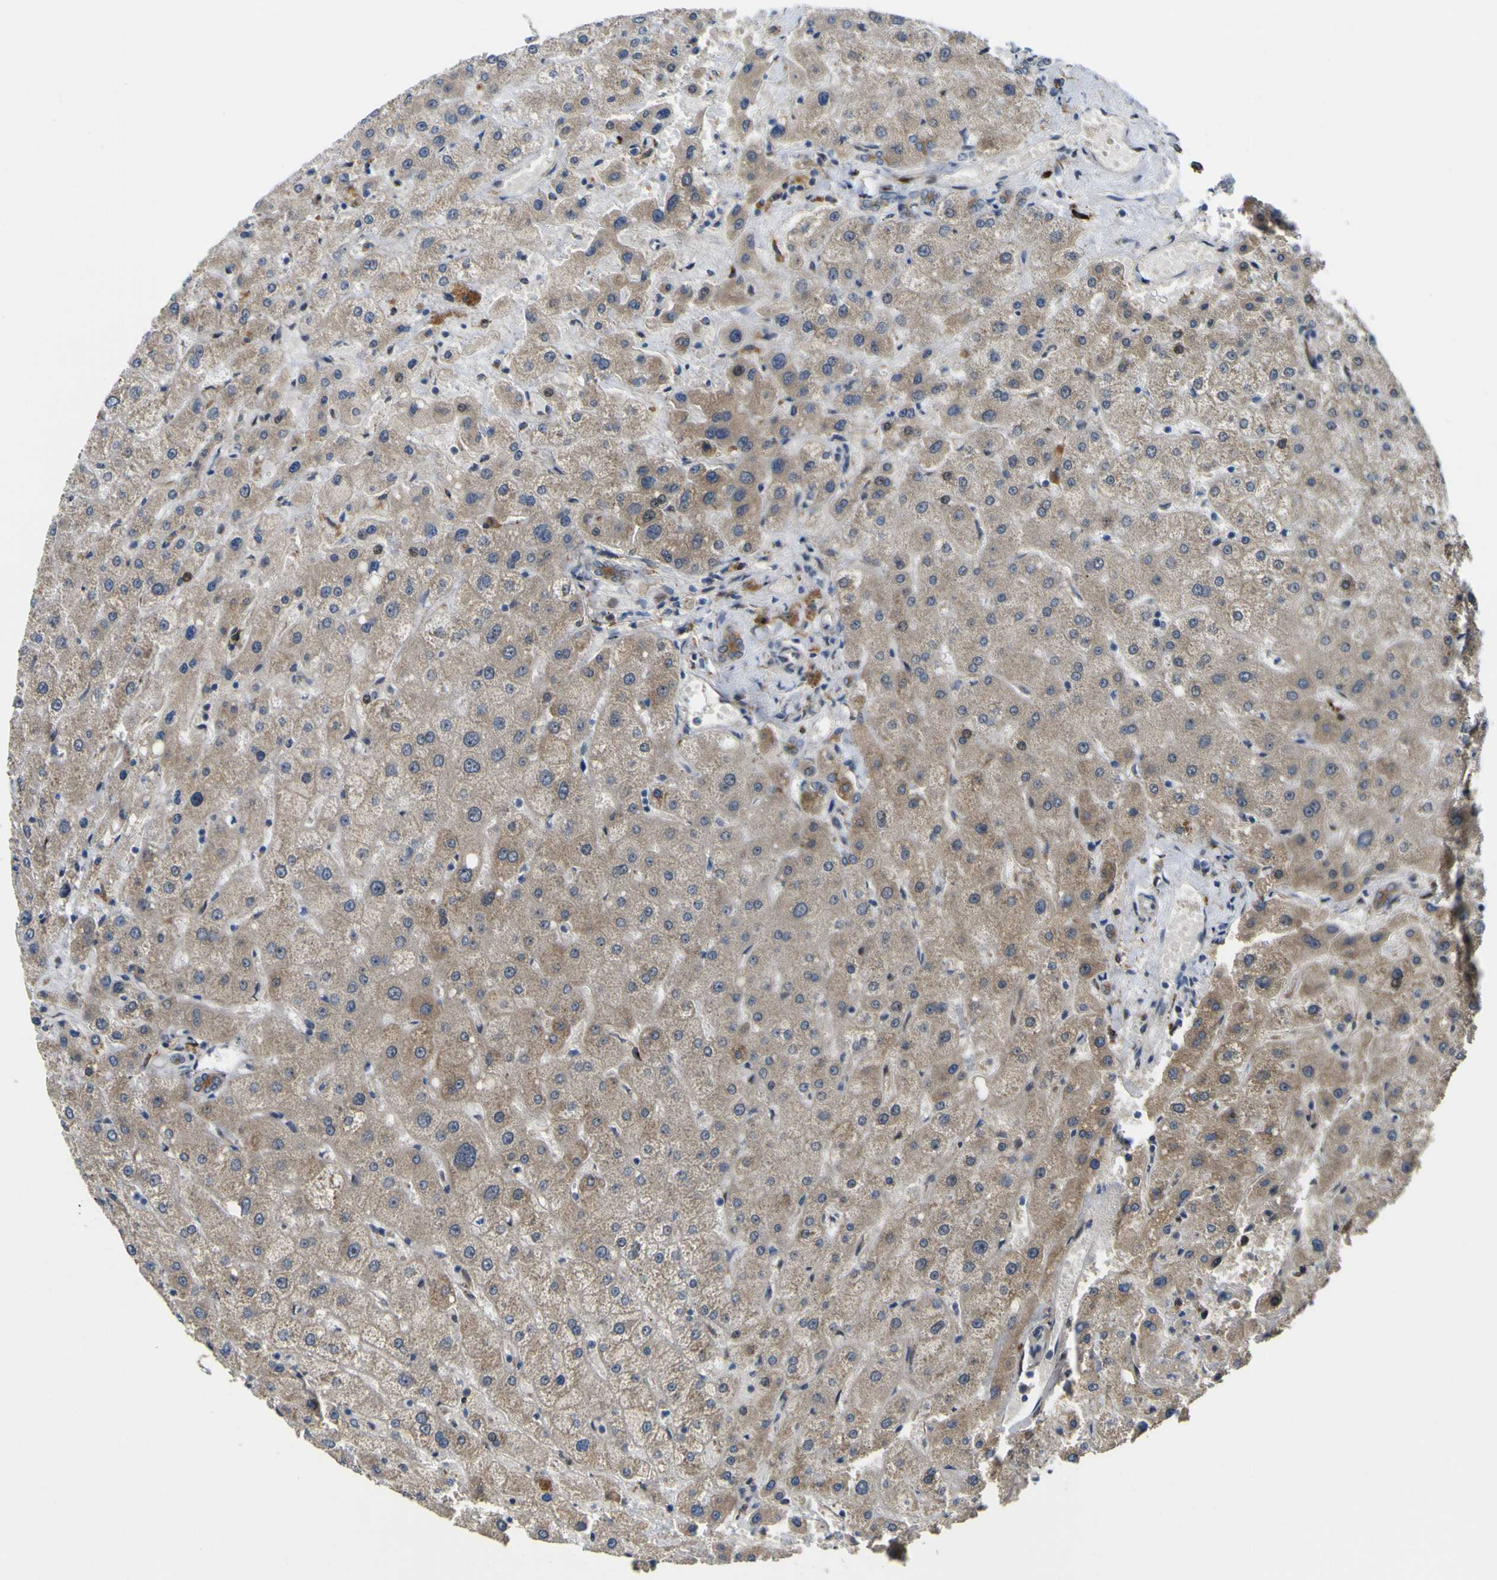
{"staining": {"intensity": "moderate", "quantity": ">75%", "location": "cytoplasmic/membranous"}, "tissue": "liver", "cell_type": "Cholangiocytes", "image_type": "normal", "snomed": [{"axis": "morphology", "description": "Normal tissue, NOS"}, {"axis": "topography", "description": "Liver"}], "caption": "Human liver stained with a brown dye reveals moderate cytoplasmic/membranous positive expression in about >75% of cholangiocytes.", "gene": "LBHD1", "patient": {"sex": "male", "age": 73}}